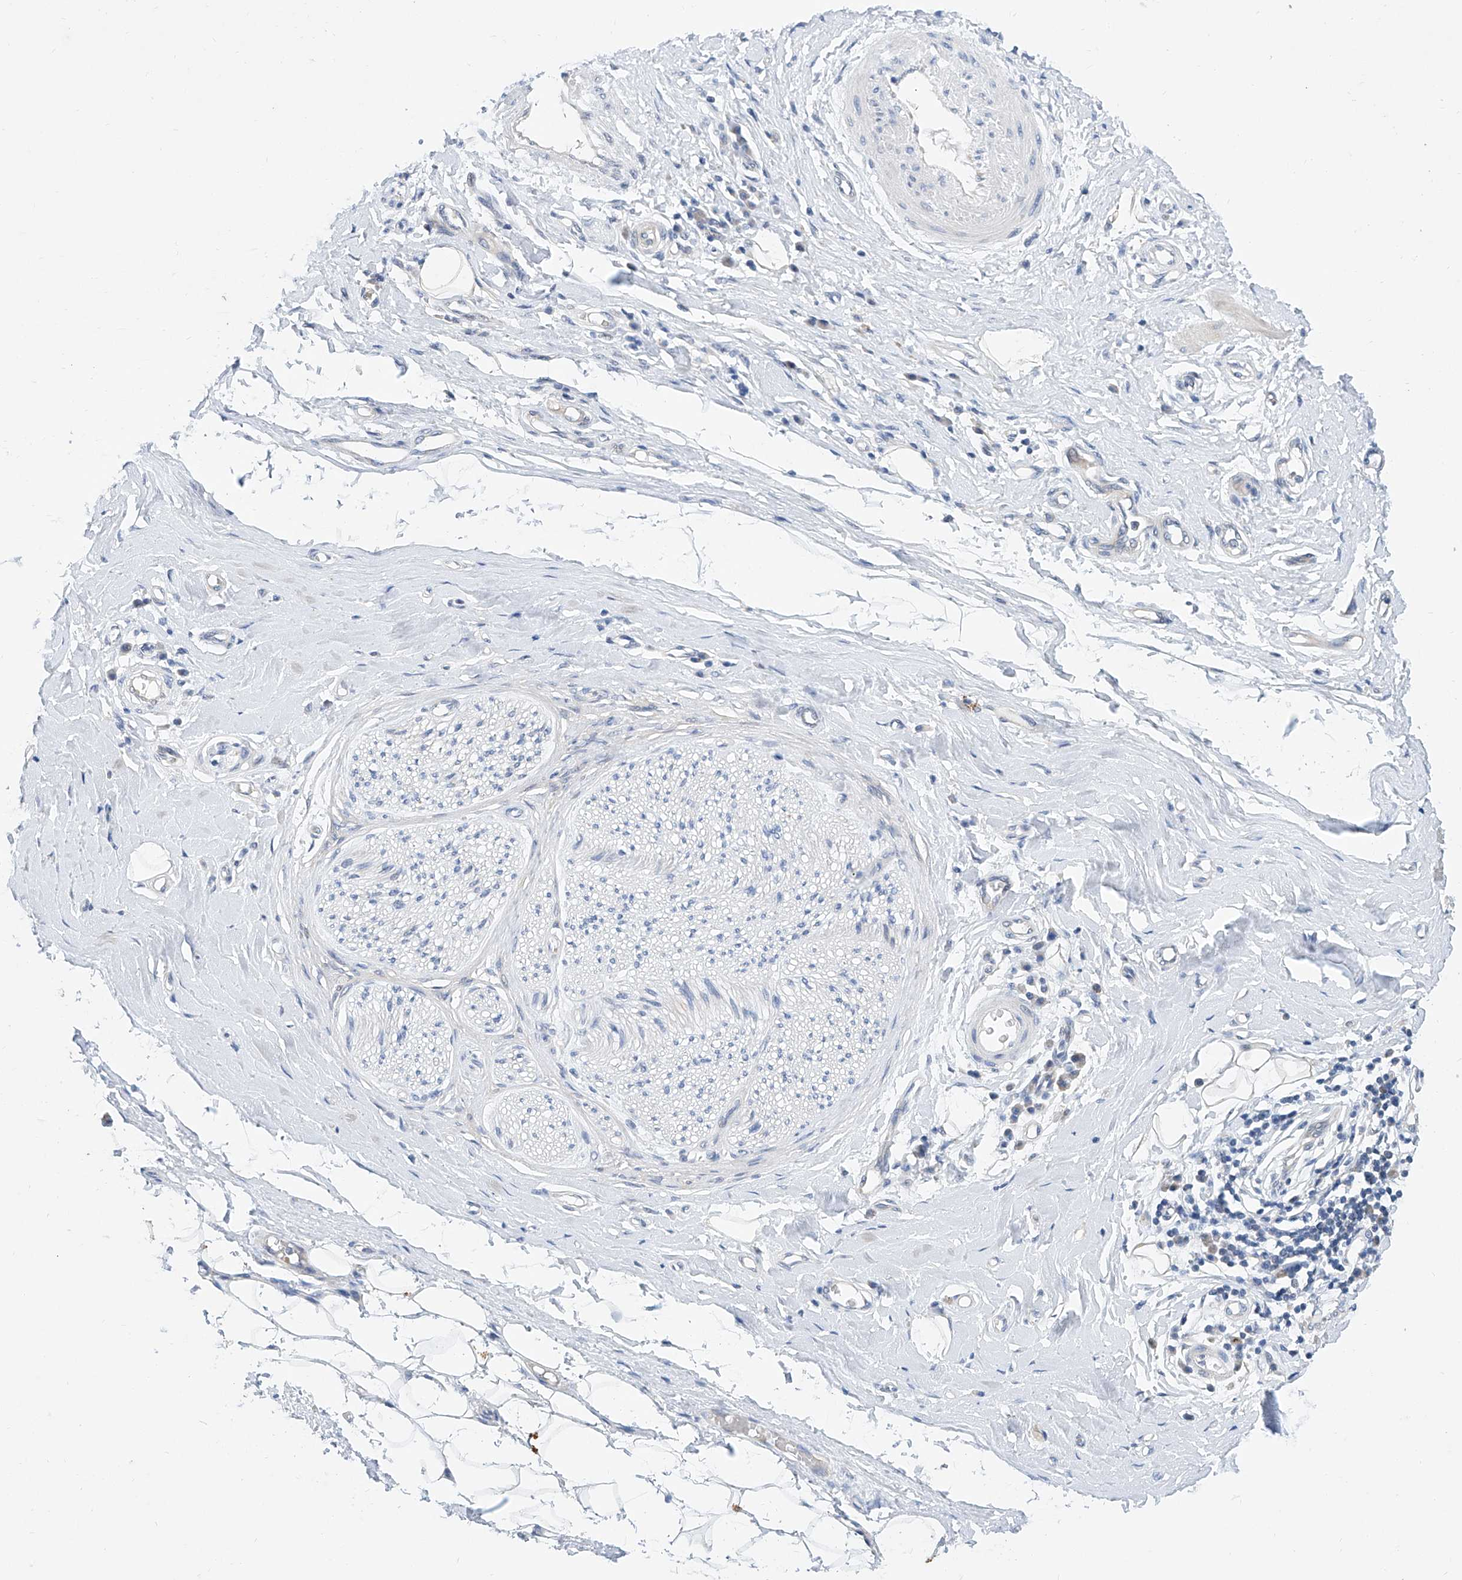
{"staining": {"intensity": "negative", "quantity": "none", "location": "none"}, "tissue": "adipose tissue", "cell_type": "Adipocytes", "image_type": "normal", "snomed": [{"axis": "morphology", "description": "Normal tissue, NOS"}, {"axis": "morphology", "description": "Adenocarcinoma, NOS"}, {"axis": "topography", "description": "Esophagus"}, {"axis": "topography", "description": "Stomach, upper"}, {"axis": "topography", "description": "Peripheral nerve tissue"}], "caption": "DAB immunohistochemical staining of normal adipose tissue shows no significant staining in adipocytes.", "gene": "BPTF", "patient": {"sex": "male", "age": 62}}